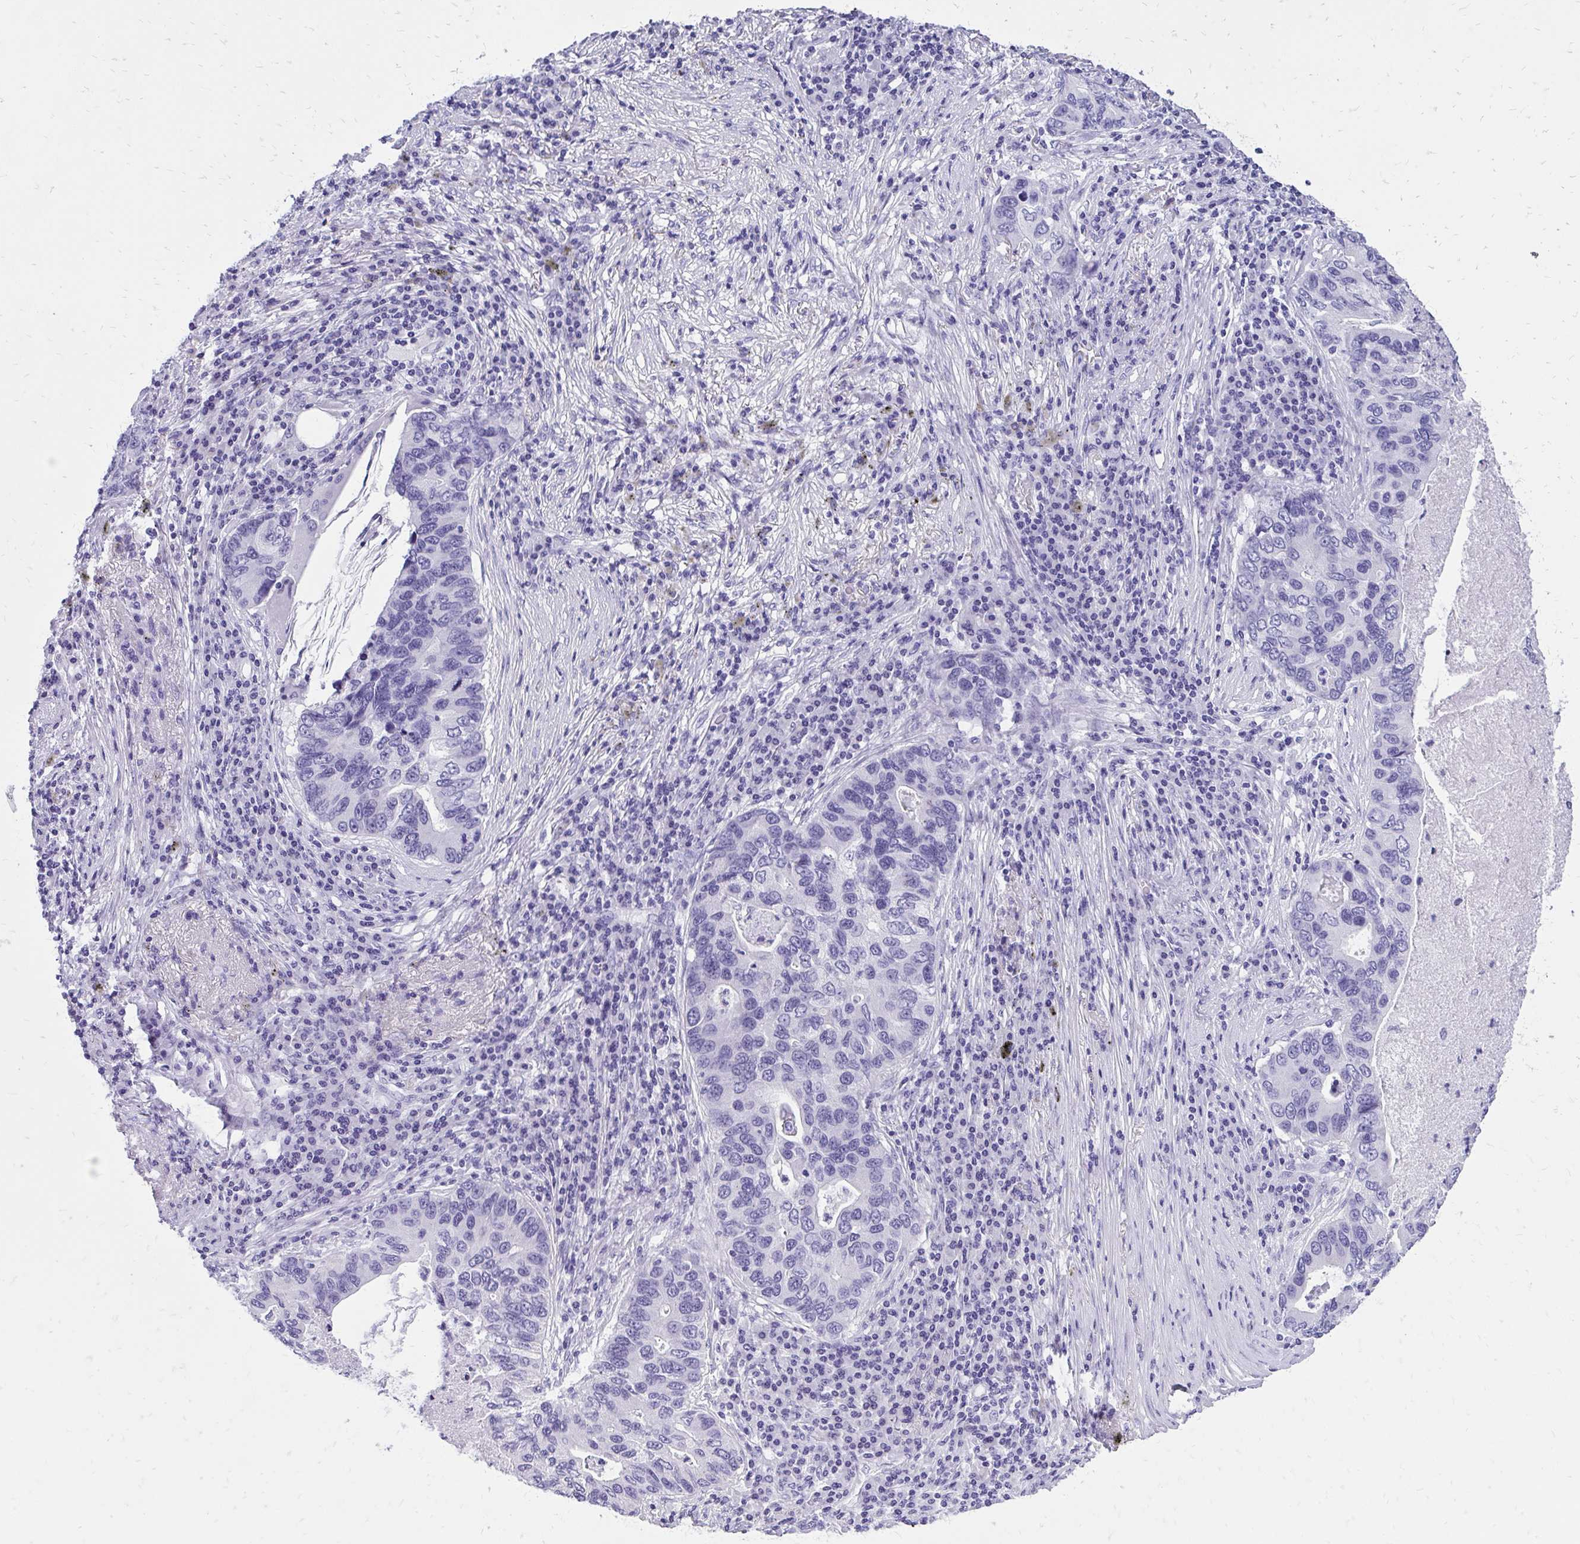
{"staining": {"intensity": "negative", "quantity": "none", "location": "none"}, "tissue": "lung cancer", "cell_type": "Tumor cells", "image_type": "cancer", "snomed": [{"axis": "morphology", "description": "Adenocarcinoma, NOS"}, {"axis": "morphology", "description": "Adenocarcinoma, metastatic, NOS"}, {"axis": "topography", "description": "Lymph node"}, {"axis": "topography", "description": "Lung"}], "caption": "Tumor cells show no significant protein staining in adenocarcinoma (lung). (DAB IHC visualized using brightfield microscopy, high magnification).", "gene": "SLC32A1", "patient": {"sex": "female", "age": 54}}